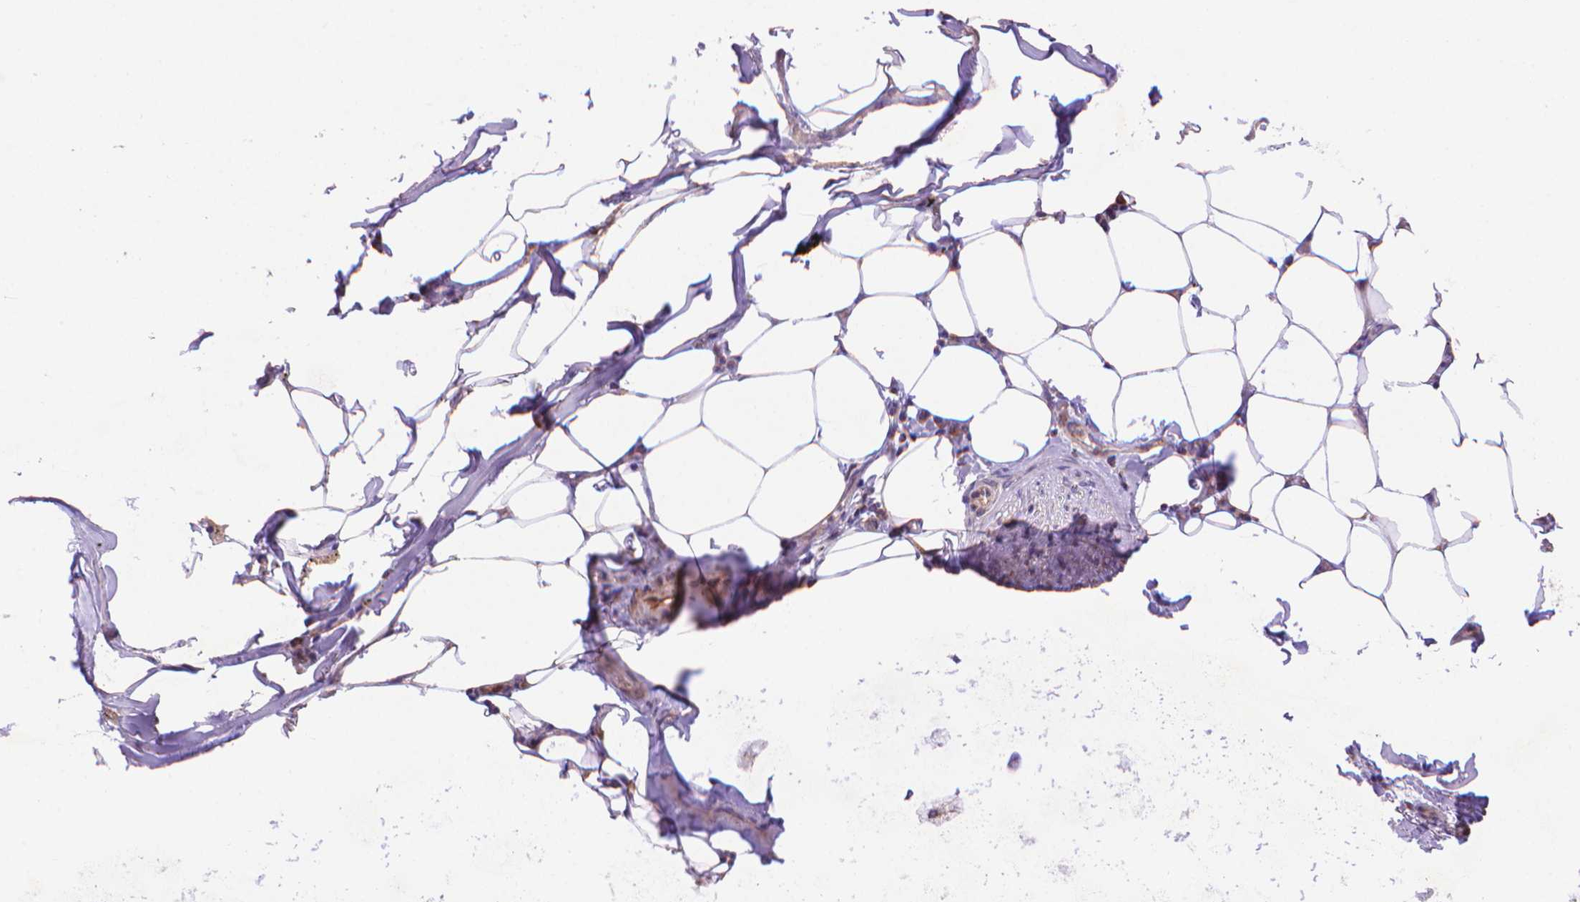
{"staining": {"intensity": "negative", "quantity": "none", "location": "none"}, "tissue": "adipose tissue", "cell_type": "Adipocytes", "image_type": "normal", "snomed": [{"axis": "morphology", "description": "Normal tissue, NOS"}, {"axis": "topography", "description": "Bronchus"}, {"axis": "topography", "description": "Lung"}], "caption": "Immunohistochemical staining of normal human adipose tissue reveals no significant positivity in adipocytes.", "gene": "CYYR1", "patient": {"sex": "female", "age": 57}}